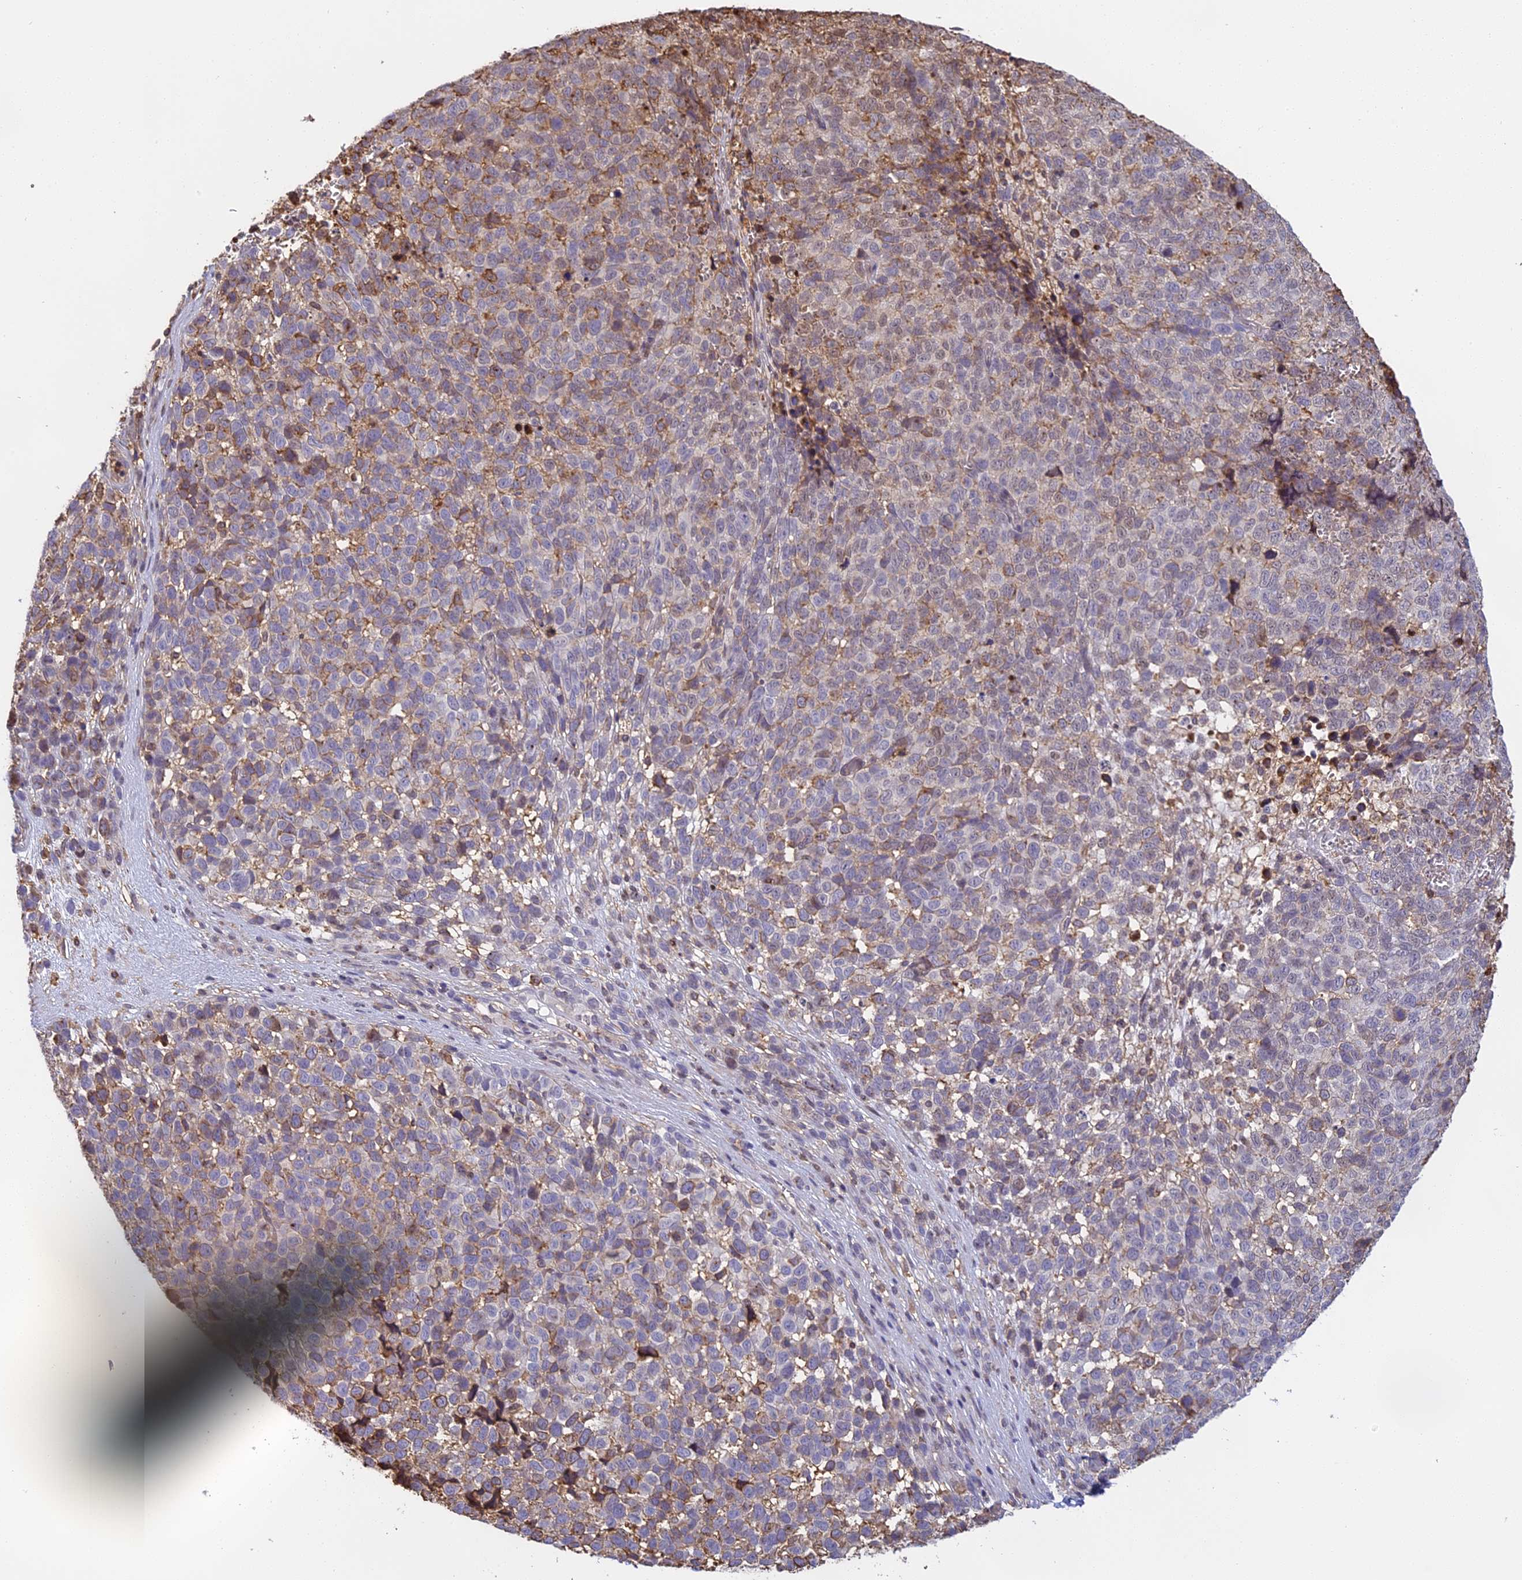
{"staining": {"intensity": "moderate", "quantity": "<25%", "location": "cytoplasmic/membranous"}, "tissue": "melanoma", "cell_type": "Tumor cells", "image_type": "cancer", "snomed": [{"axis": "morphology", "description": "Malignant melanoma, NOS"}, {"axis": "topography", "description": "Nose, NOS"}], "caption": "Malignant melanoma stained for a protein shows moderate cytoplasmic/membranous positivity in tumor cells. The staining is performed using DAB brown chromogen to label protein expression. The nuclei are counter-stained blue using hematoxylin.", "gene": "TMEM255B", "patient": {"sex": "female", "age": 48}}